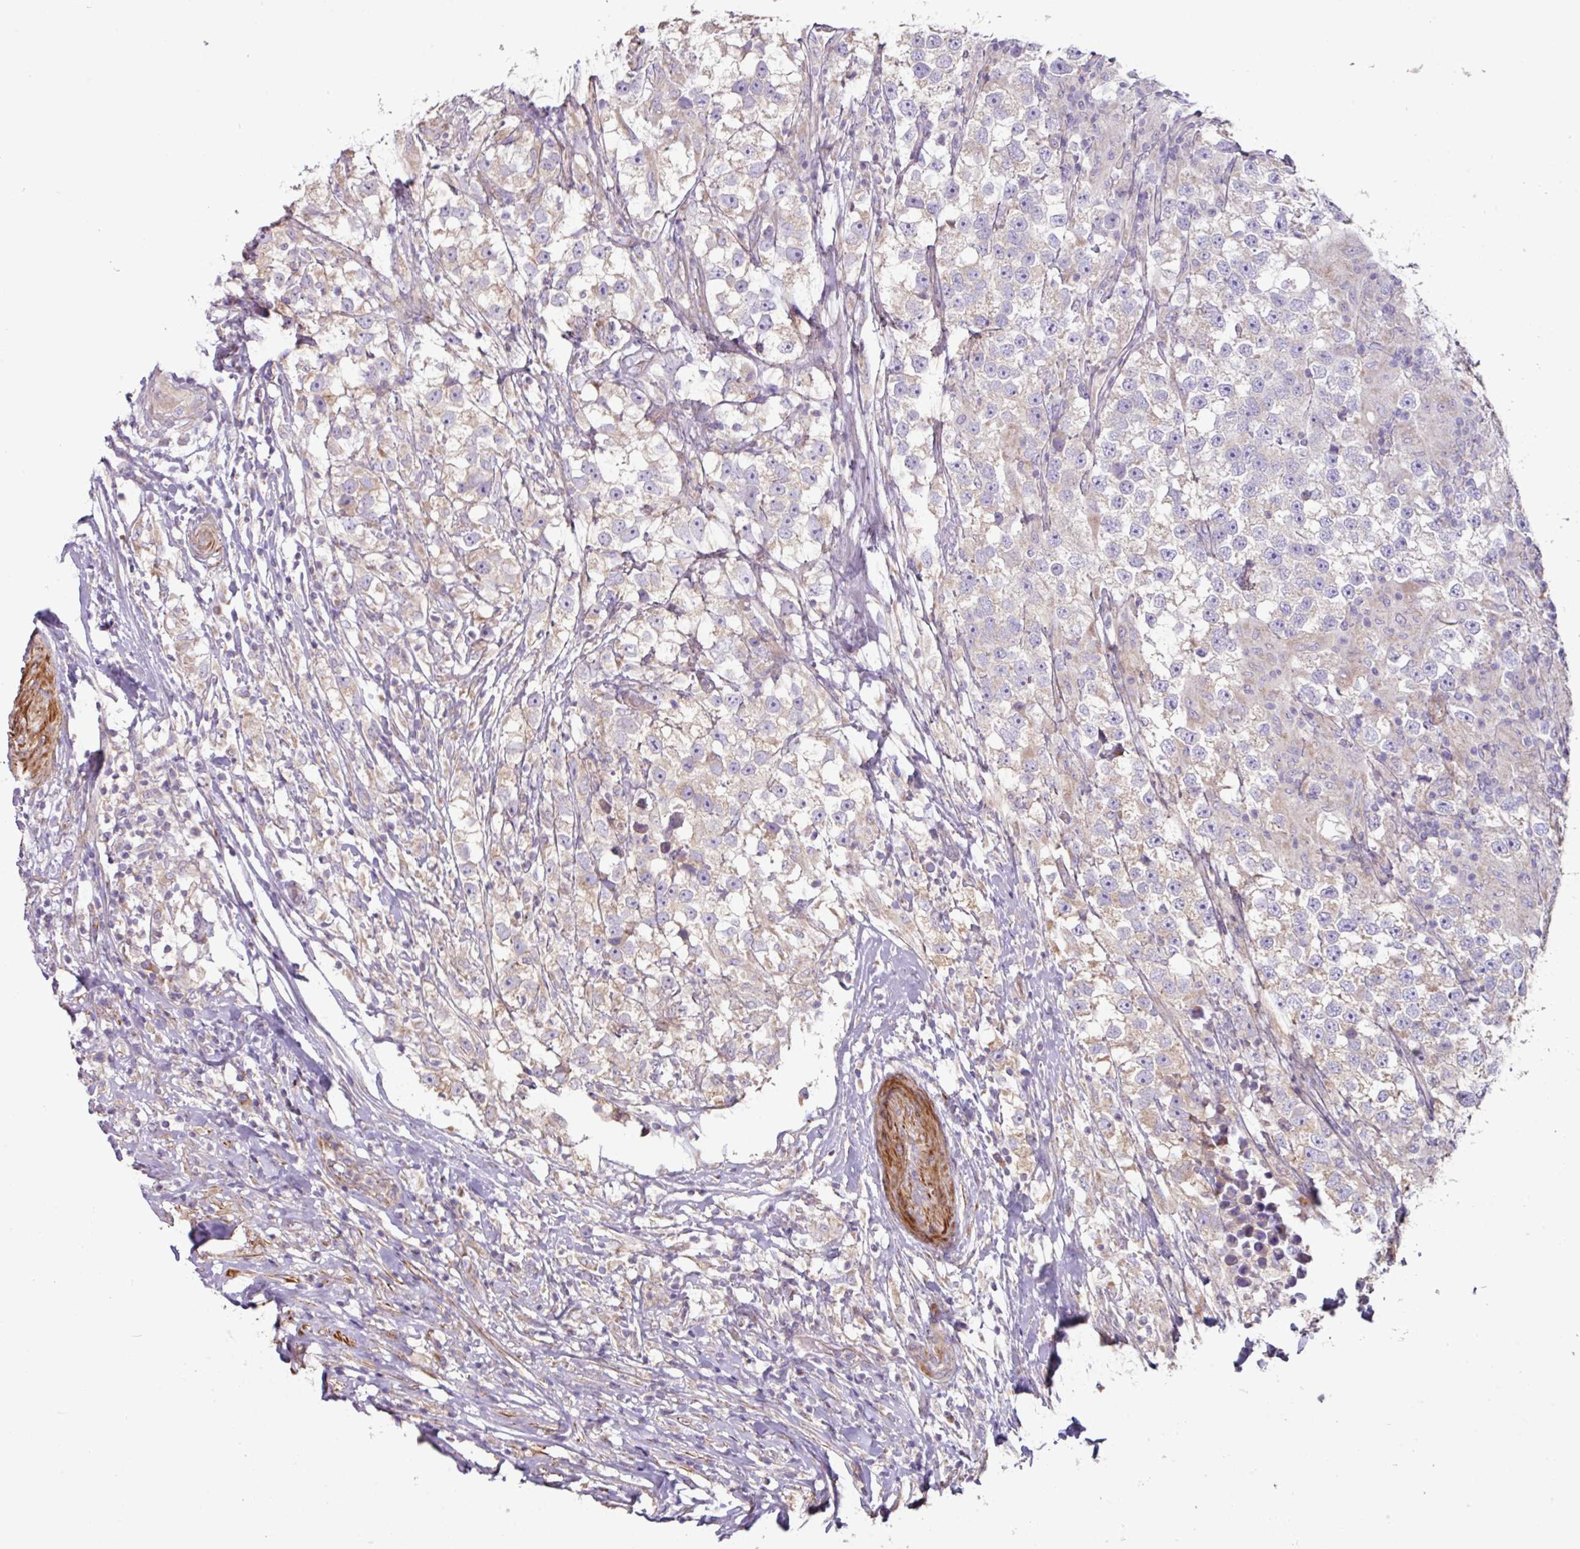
{"staining": {"intensity": "weak", "quantity": "<25%", "location": "cytoplasmic/membranous"}, "tissue": "testis cancer", "cell_type": "Tumor cells", "image_type": "cancer", "snomed": [{"axis": "morphology", "description": "Seminoma, NOS"}, {"axis": "topography", "description": "Testis"}], "caption": "Photomicrograph shows no significant protein positivity in tumor cells of testis cancer (seminoma).", "gene": "MRRF", "patient": {"sex": "male", "age": 46}}